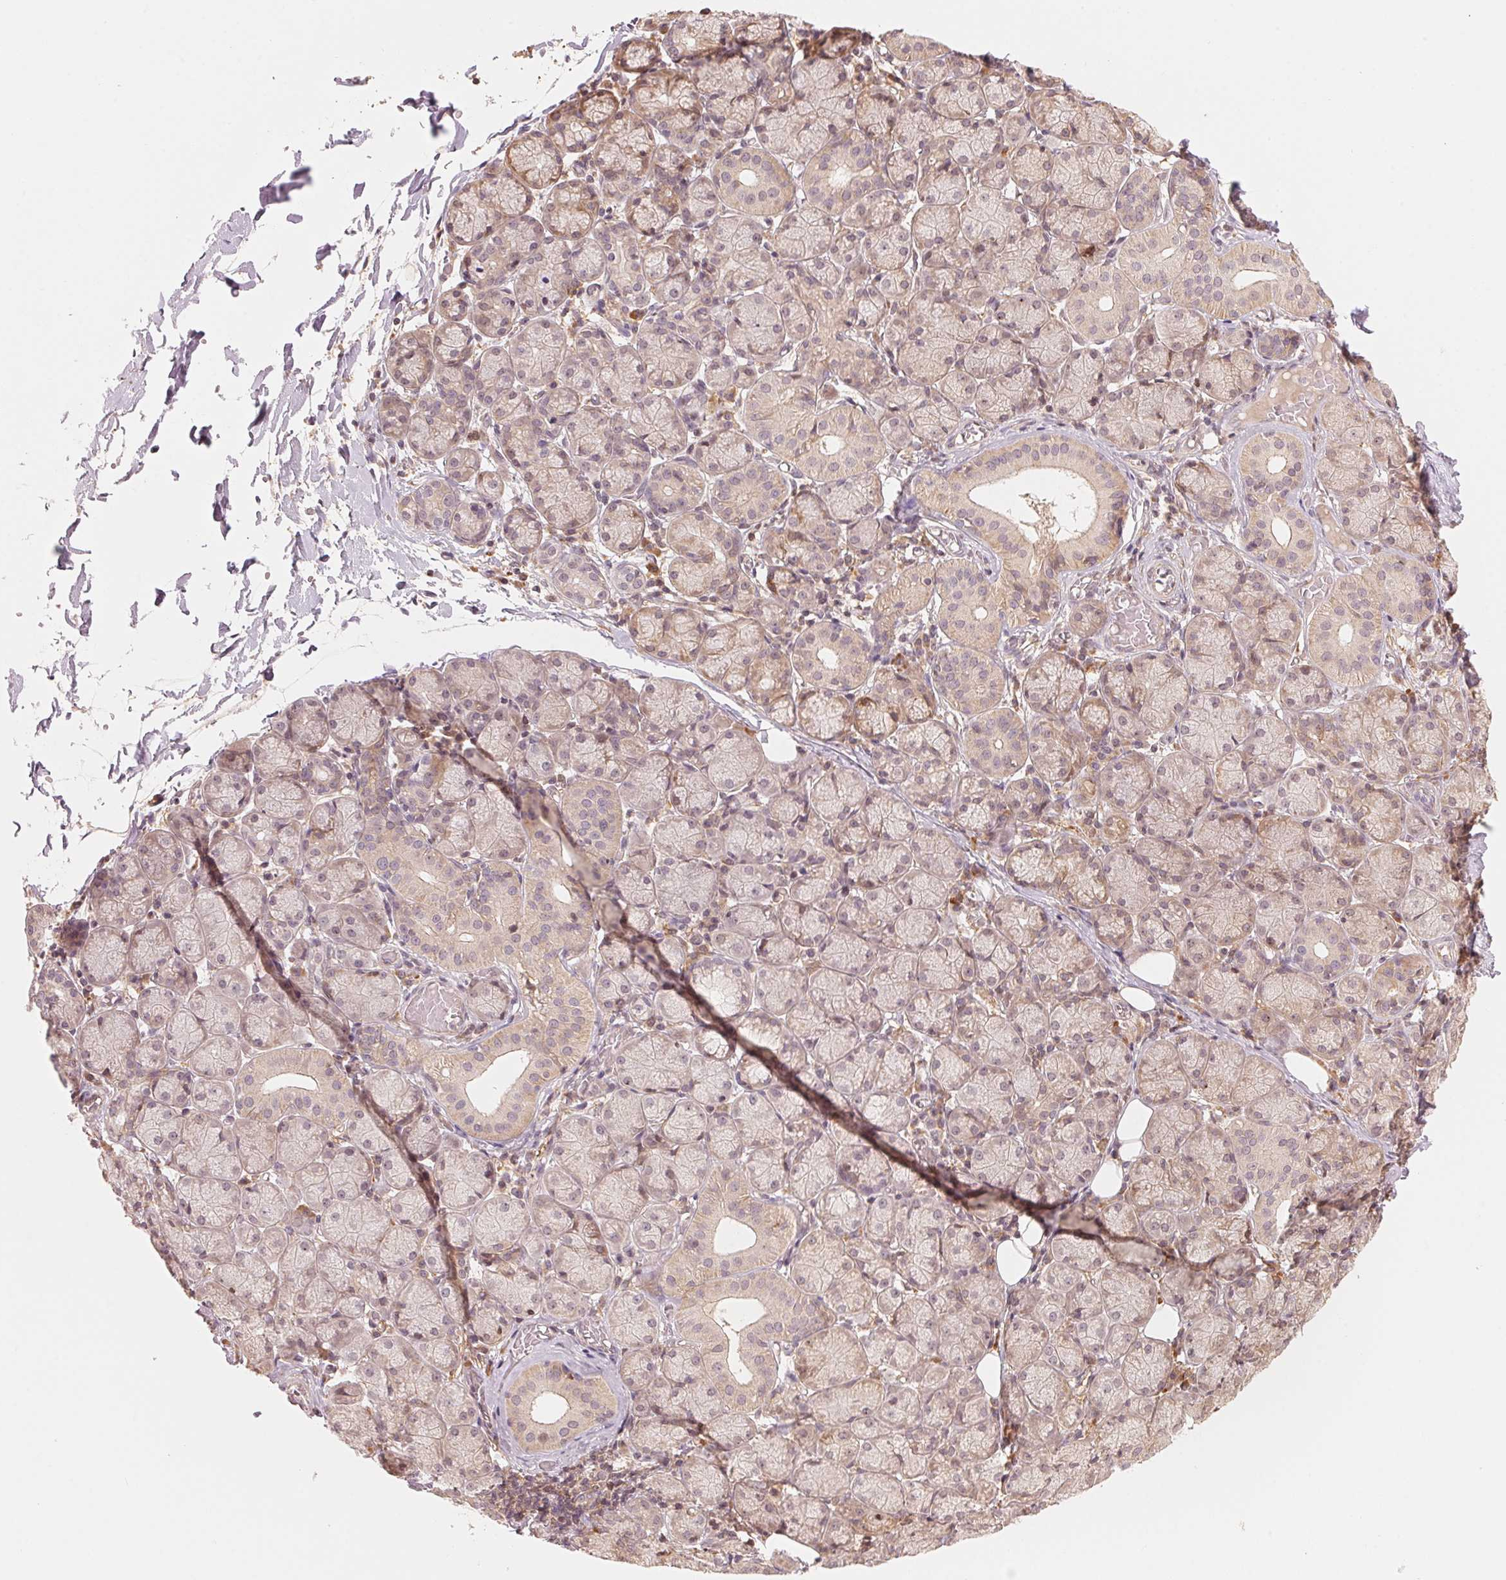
{"staining": {"intensity": "moderate", "quantity": "<25%", "location": "cytoplasmic/membranous"}, "tissue": "salivary gland", "cell_type": "Glandular cells", "image_type": "normal", "snomed": [{"axis": "morphology", "description": "Normal tissue, NOS"}, {"axis": "topography", "description": "Salivary gland"}, {"axis": "topography", "description": "Peripheral nerve tissue"}], "caption": "Immunohistochemistry staining of unremarkable salivary gland, which displays low levels of moderate cytoplasmic/membranous positivity in about <25% of glandular cells indicating moderate cytoplasmic/membranous protein expression. The staining was performed using DAB (brown) for protein detection and nuclei were counterstained in hematoxylin (blue).", "gene": "PRKN", "patient": {"sex": "female", "age": 24}}